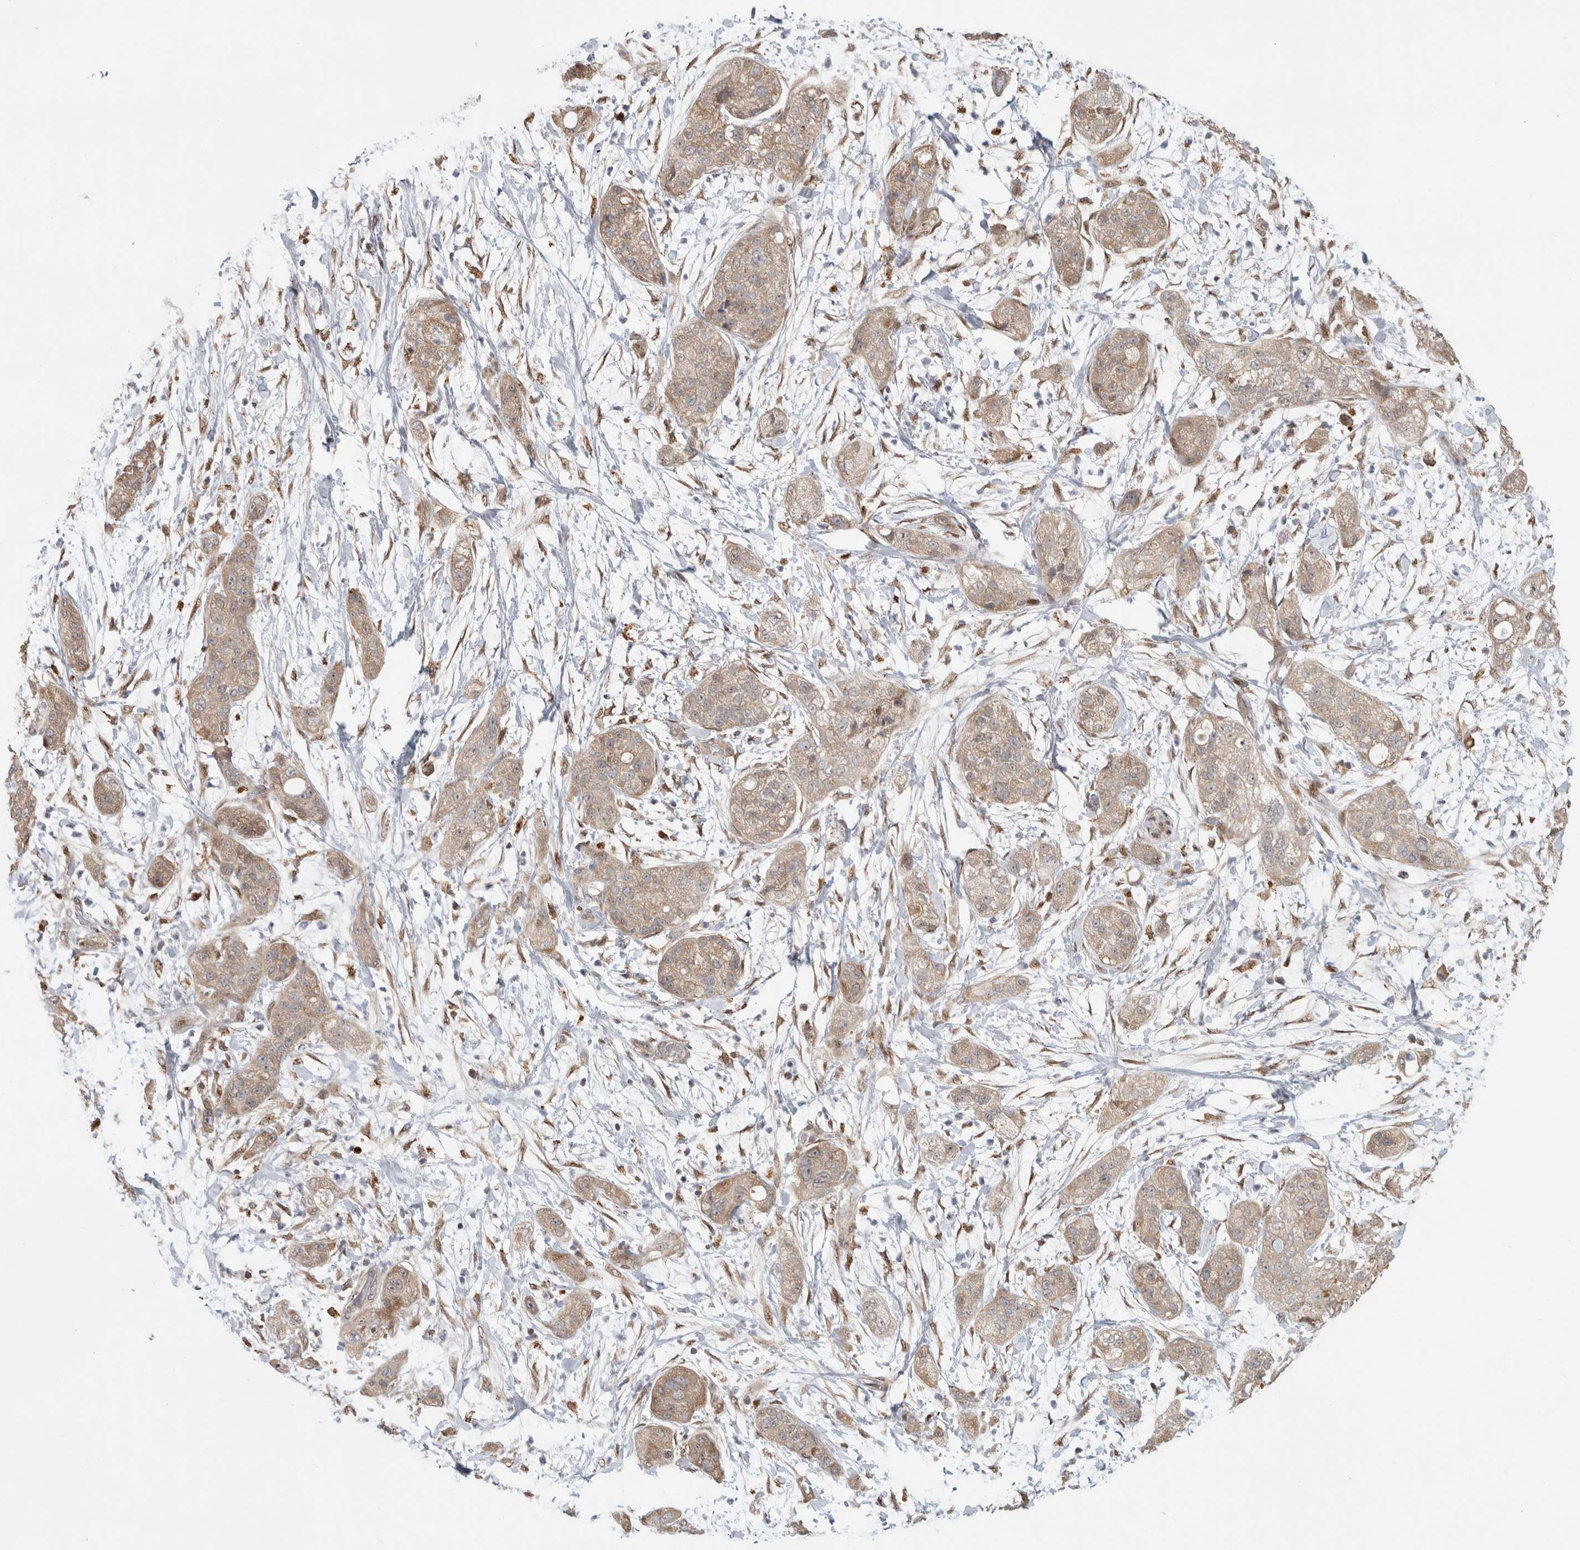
{"staining": {"intensity": "weak", "quantity": ">75%", "location": "cytoplasmic/membranous"}, "tissue": "pancreatic cancer", "cell_type": "Tumor cells", "image_type": "cancer", "snomed": [{"axis": "morphology", "description": "Adenocarcinoma, NOS"}, {"axis": "topography", "description": "Pancreas"}], "caption": "A high-resolution image shows IHC staining of pancreatic cancer, which reveals weak cytoplasmic/membranous positivity in approximately >75% of tumor cells.", "gene": "NAB2", "patient": {"sex": "female", "age": 78}}